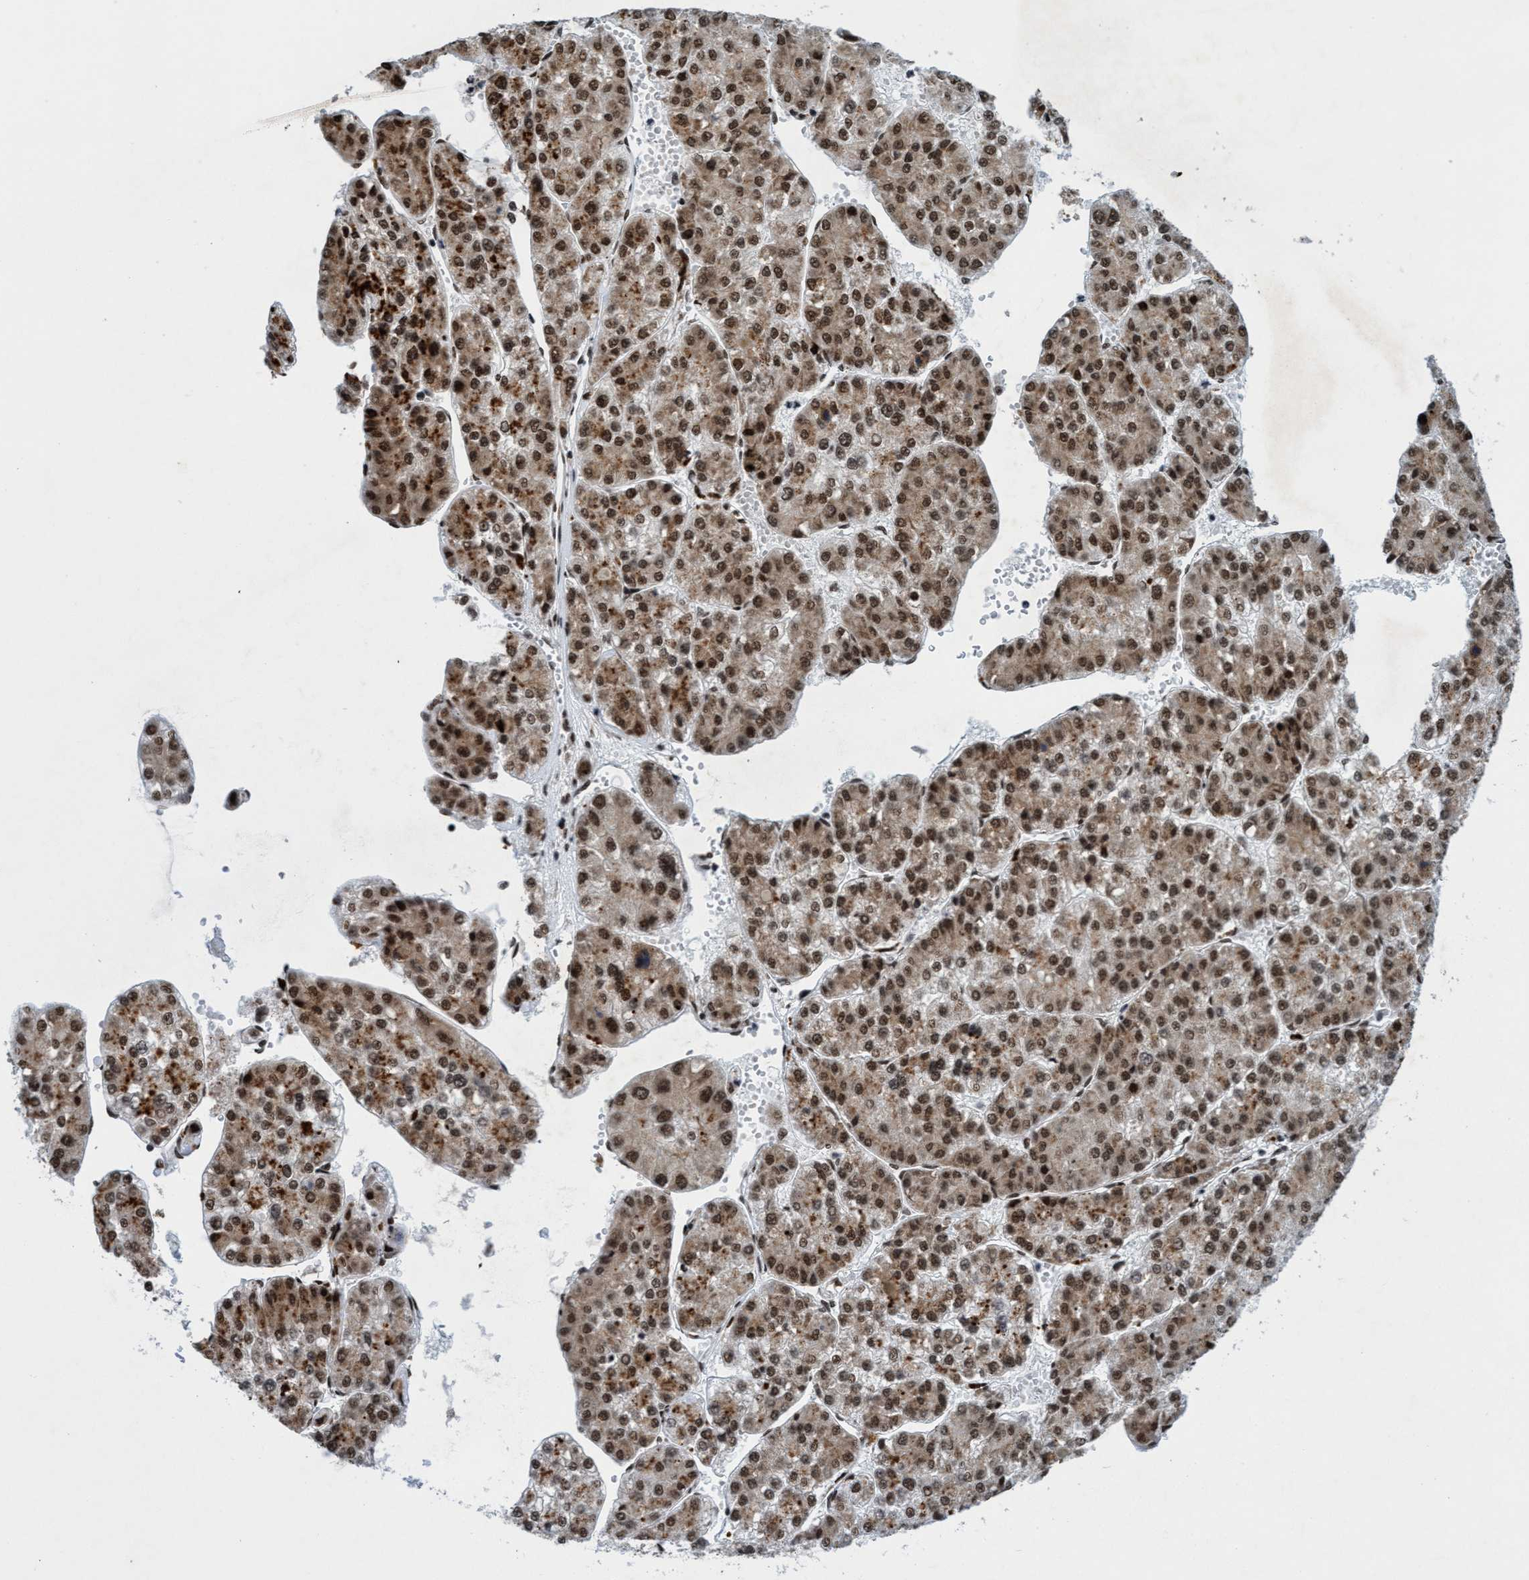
{"staining": {"intensity": "moderate", "quantity": ">75%", "location": "cytoplasmic/membranous,nuclear"}, "tissue": "liver cancer", "cell_type": "Tumor cells", "image_type": "cancer", "snomed": [{"axis": "morphology", "description": "Carcinoma, Hepatocellular, NOS"}, {"axis": "topography", "description": "Liver"}], "caption": "A photomicrograph of human liver cancer stained for a protein exhibits moderate cytoplasmic/membranous and nuclear brown staining in tumor cells.", "gene": "GLT6D1", "patient": {"sex": "female", "age": 73}}